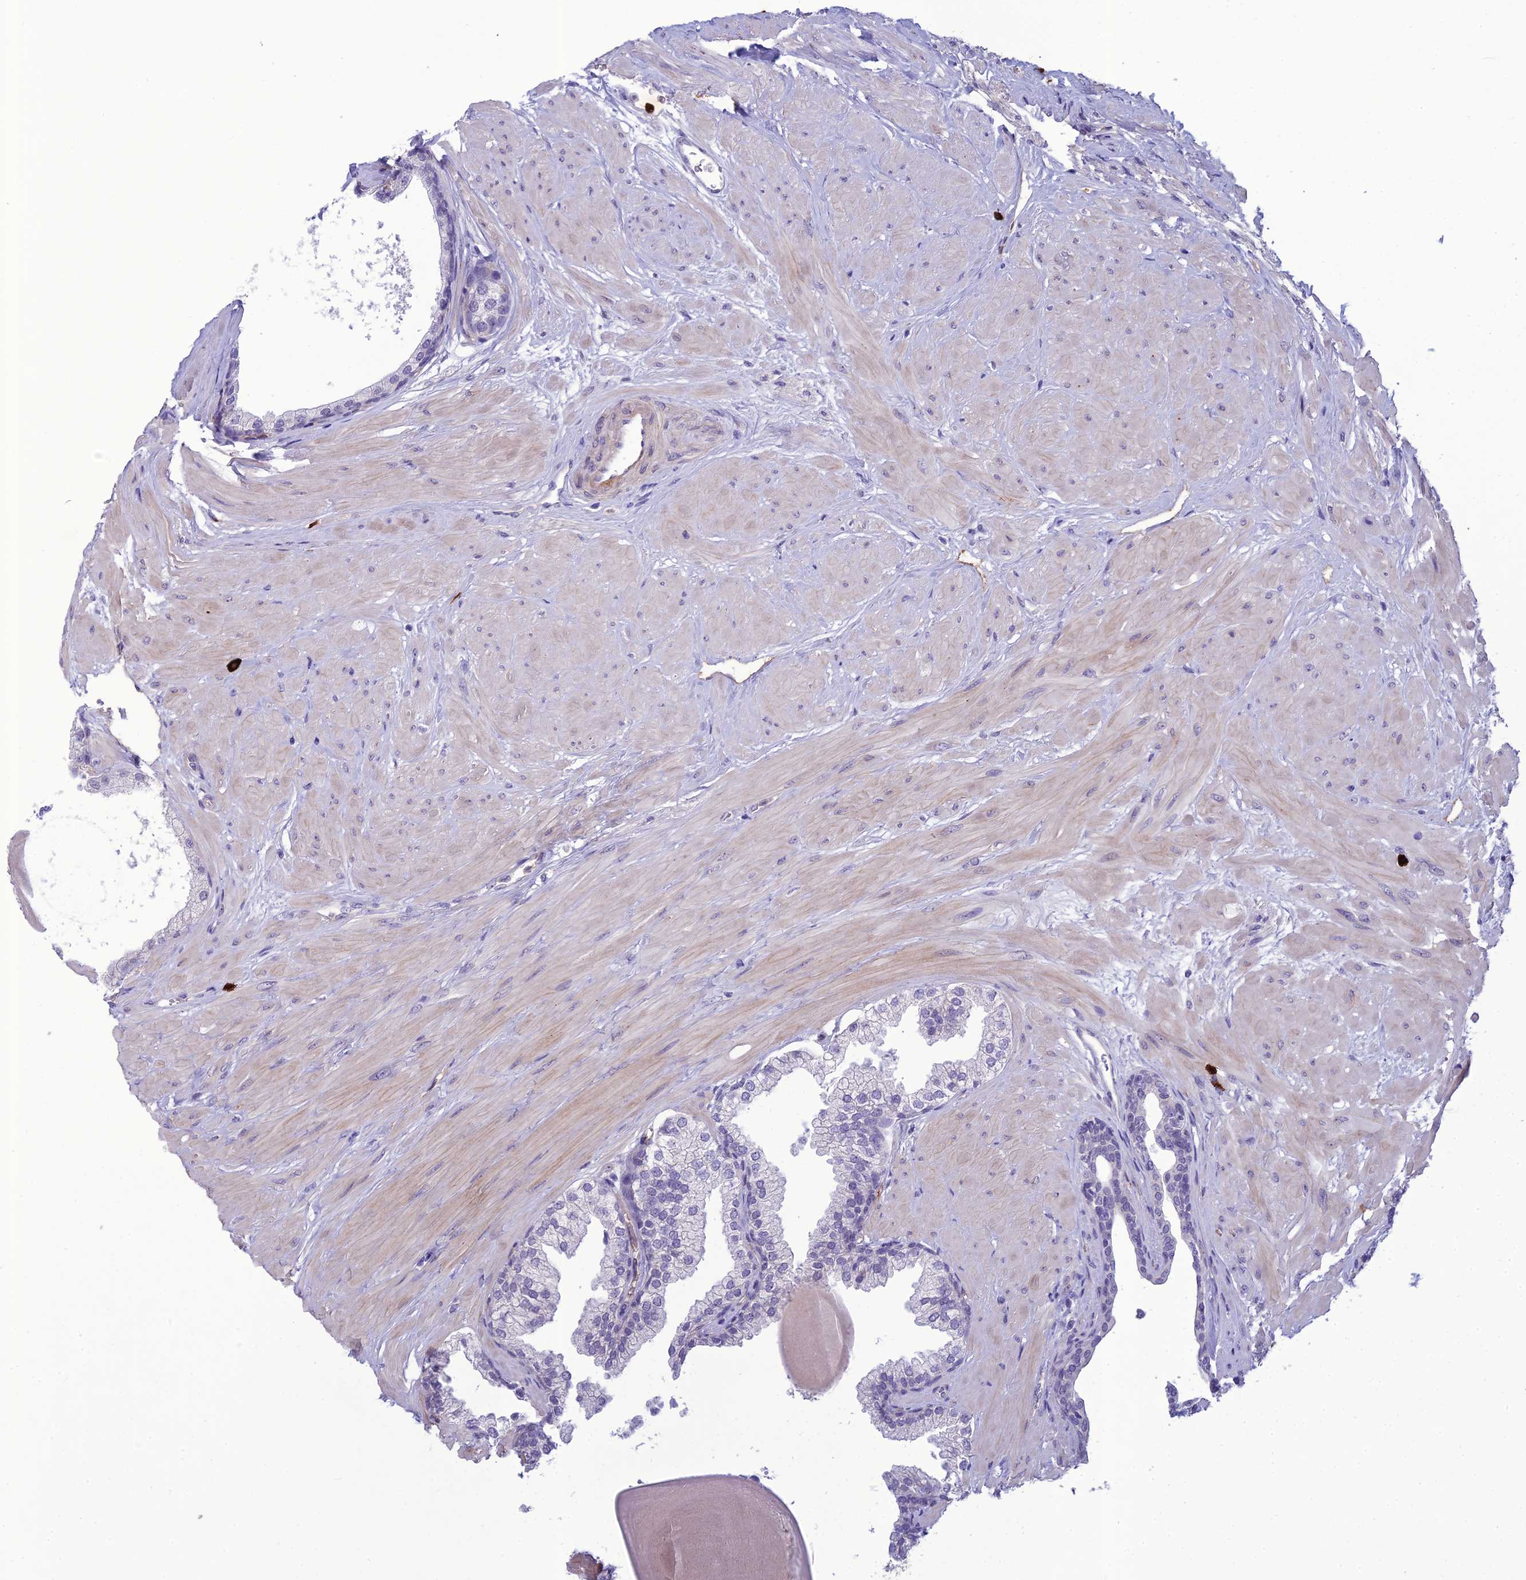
{"staining": {"intensity": "negative", "quantity": "none", "location": "none"}, "tissue": "prostate", "cell_type": "Glandular cells", "image_type": "normal", "snomed": [{"axis": "morphology", "description": "Normal tissue, NOS"}, {"axis": "topography", "description": "Prostate"}], "caption": "Glandular cells show no significant protein positivity in benign prostate. (DAB (3,3'-diaminobenzidine) immunohistochemistry (IHC) visualized using brightfield microscopy, high magnification).", "gene": "BBS7", "patient": {"sex": "male", "age": 48}}